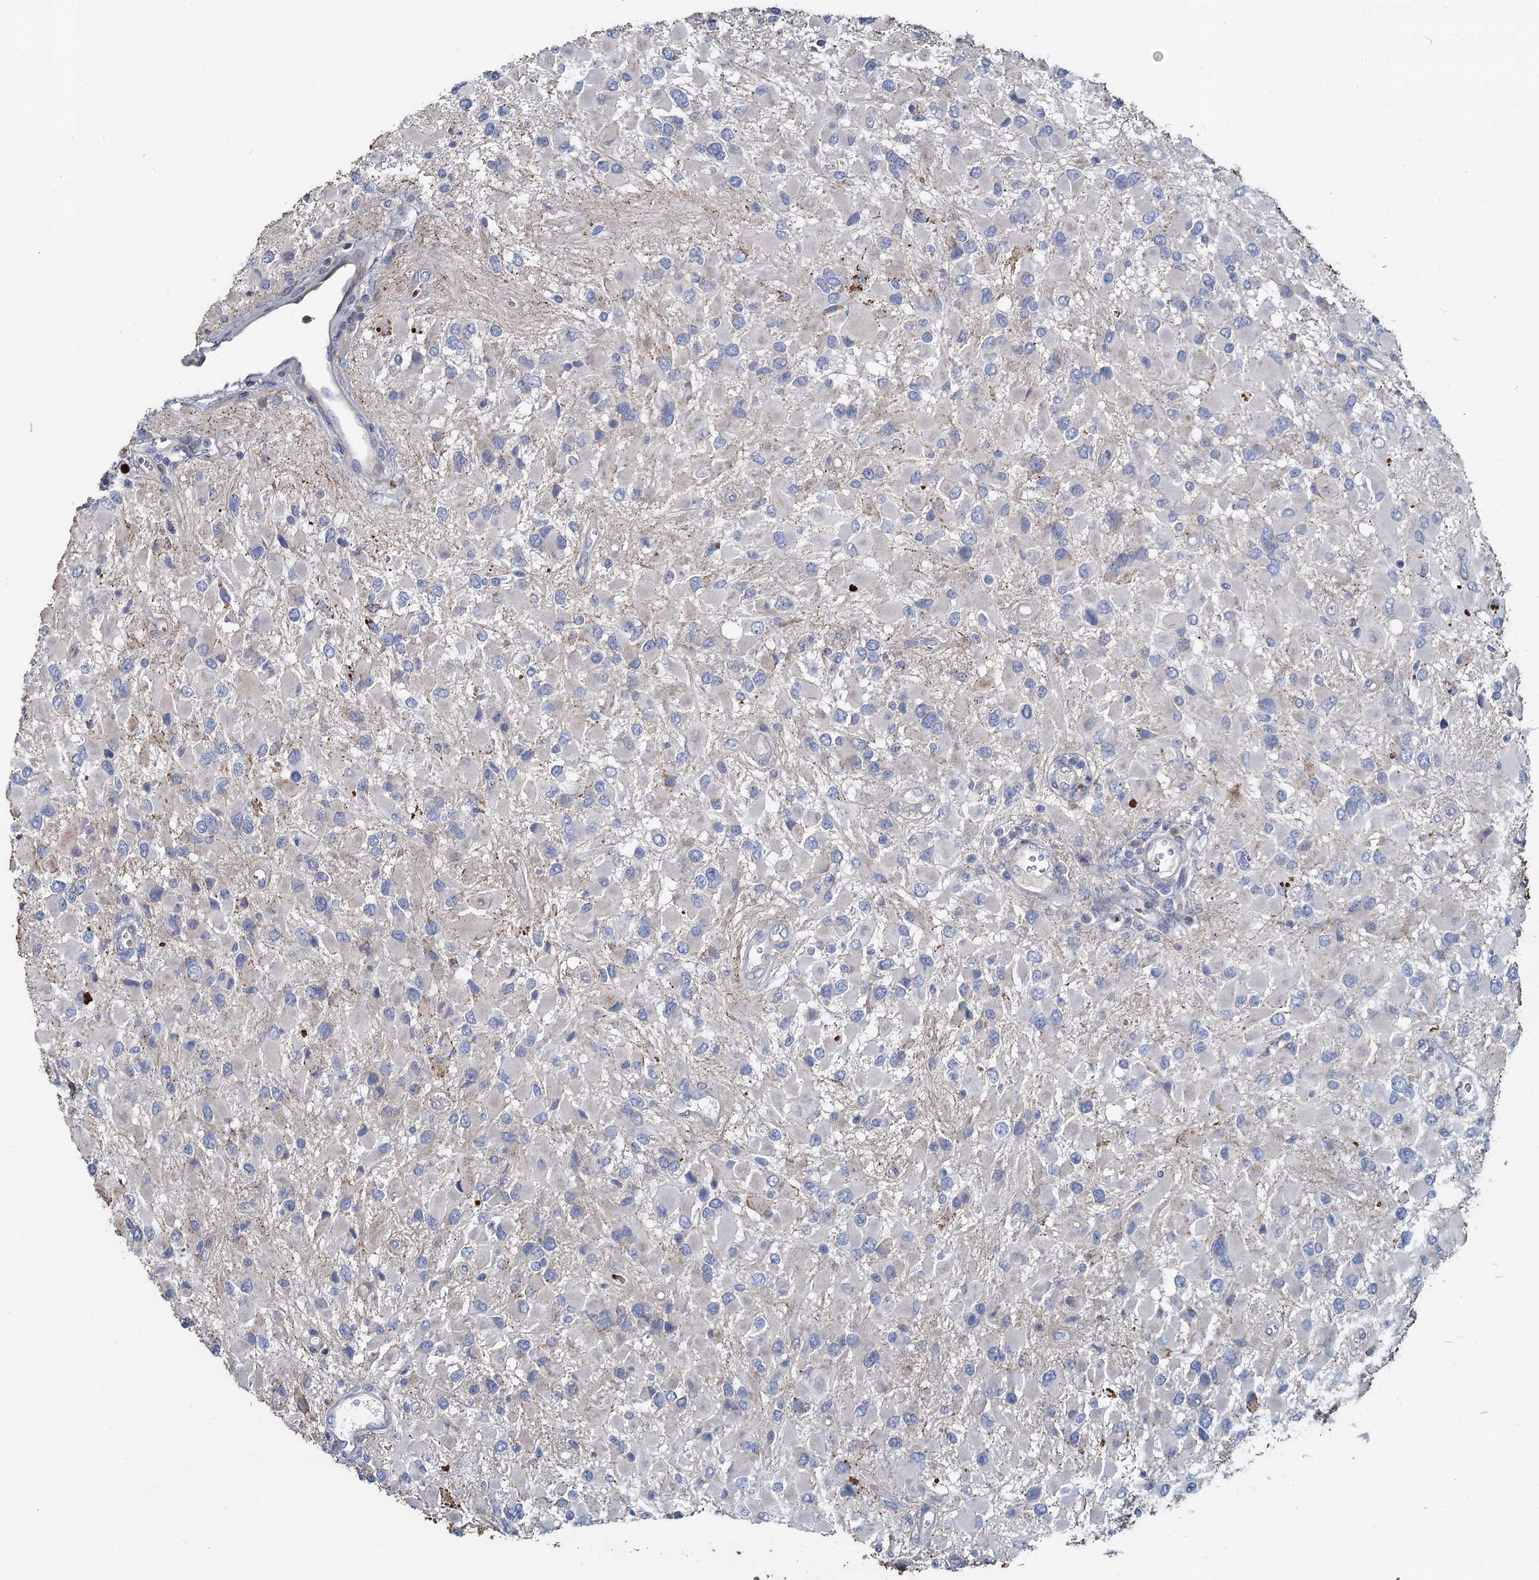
{"staining": {"intensity": "negative", "quantity": "none", "location": "none"}, "tissue": "glioma", "cell_type": "Tumor cells", "image_type": "cancer", "snomed": [{"axis": "morphology", "description": "Glioma, malignant, High grade"}, {"axis": "topography", "description": "Brain"}], "caption": "High magnification brightfield microscopy of glioma stained with DAB (3,3'-diaminobenzidine) (brown) and counterstained with hematoxylin (blue): tumor cells show no significant staining. (DAB immunohistochemistry (IHC) visualized using brightfield microscopy, high magnification).", "gene": "TCTN2", "patient": {"sex": "male", "age": 53}}